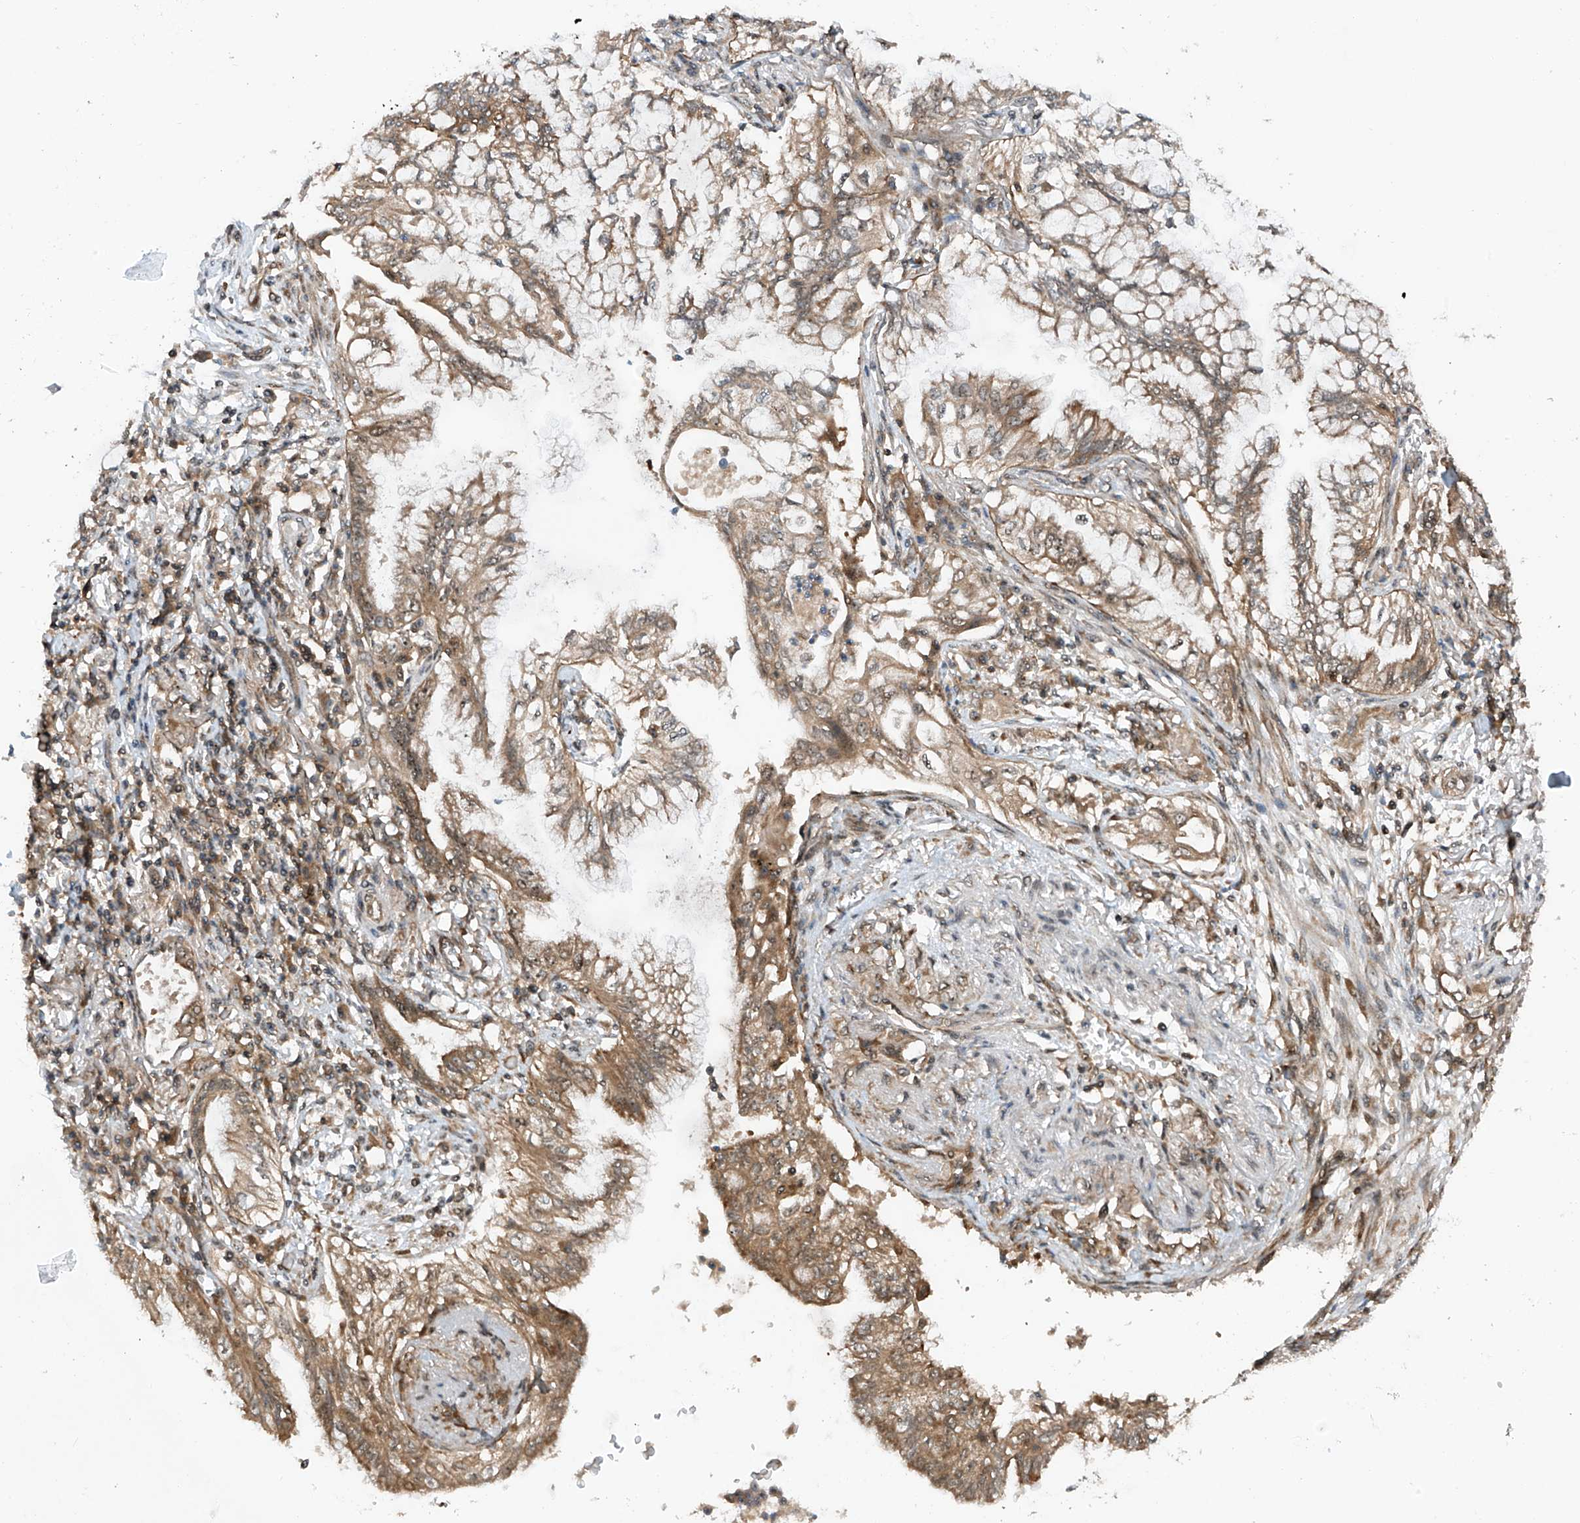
{"staining": {"intensity": "moderate", "quantity": ">75%", "location": "cytoplasmic/membranous,nuclear"}, "tissue": "lung cancer", "cell_type": "Tumor cells", "image_type": "cancer", "snomed": [{"axis": "morphology", "description": "Adenocarcinoma, NOS"}, {"axis": "topography", "description": "Lung"}], "caption": "There is medium levels of moderate cytoplasmic/membranous and nuclear positivity in tumor cells of lung cancer (adenocarcinoma), as demonstrated by immunohistochemical staining (brown color).", "gene": "C1orf131", "patient": {"sex": "female", "age": 70}}